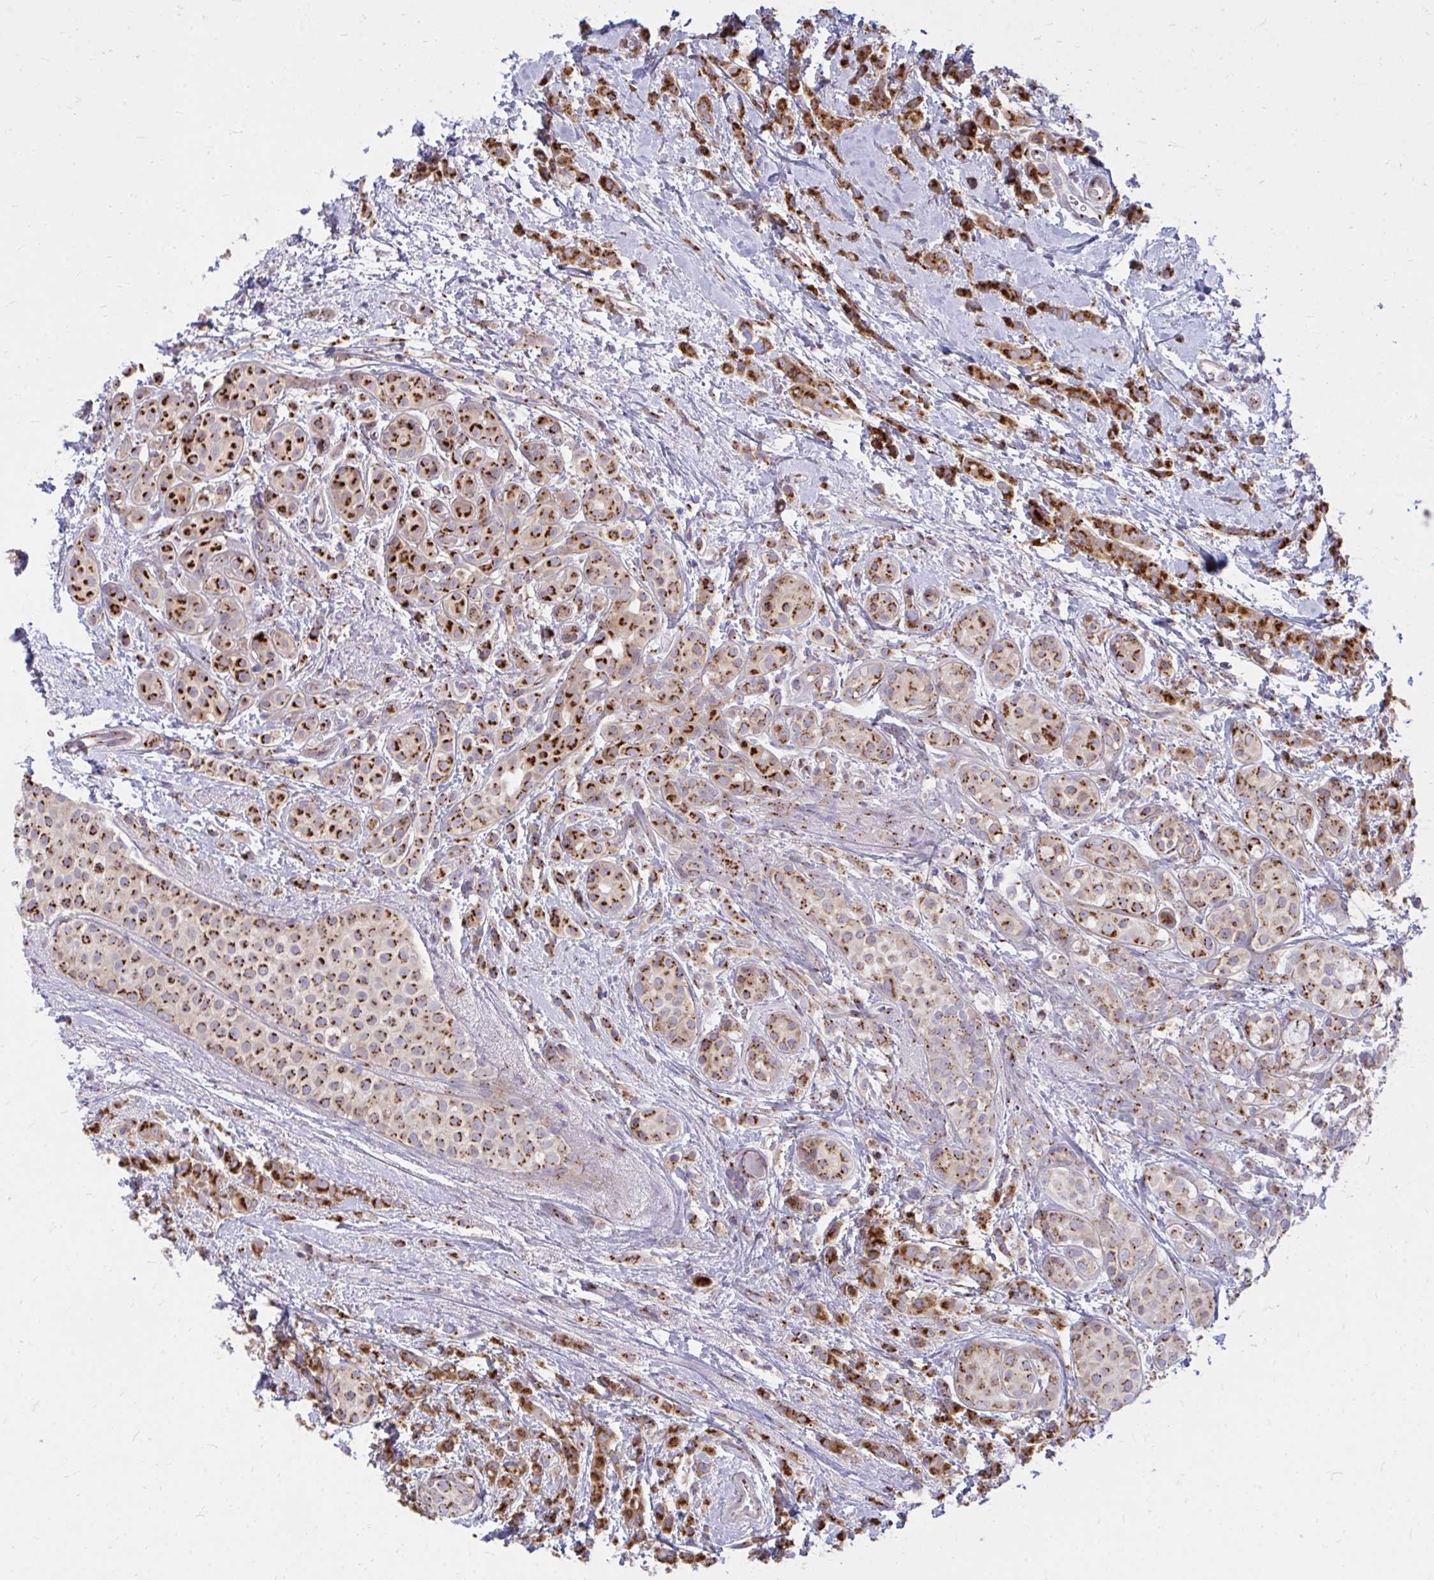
{"staining": {"intensity": "strong", "quantity": ">75%", "location": "cytoplasmic/membranous"}, "tissue": "breast cancer", "cell_type": "Tumor cells", "image_type": "cancer", "snomed": [{"axis": "morphology", "description": "Lobular carcinoma"}, {"axis": "topography", "description": "Breast"}], "caption": "Breast lobular carcinoma stained with DAB IHC demonstrates high levels of strong cytoplasmic/membranous staining in approximately >75% of tumor cells.", "gene": "RAB6B", "patient": {"sex": "female", "age": 68}}